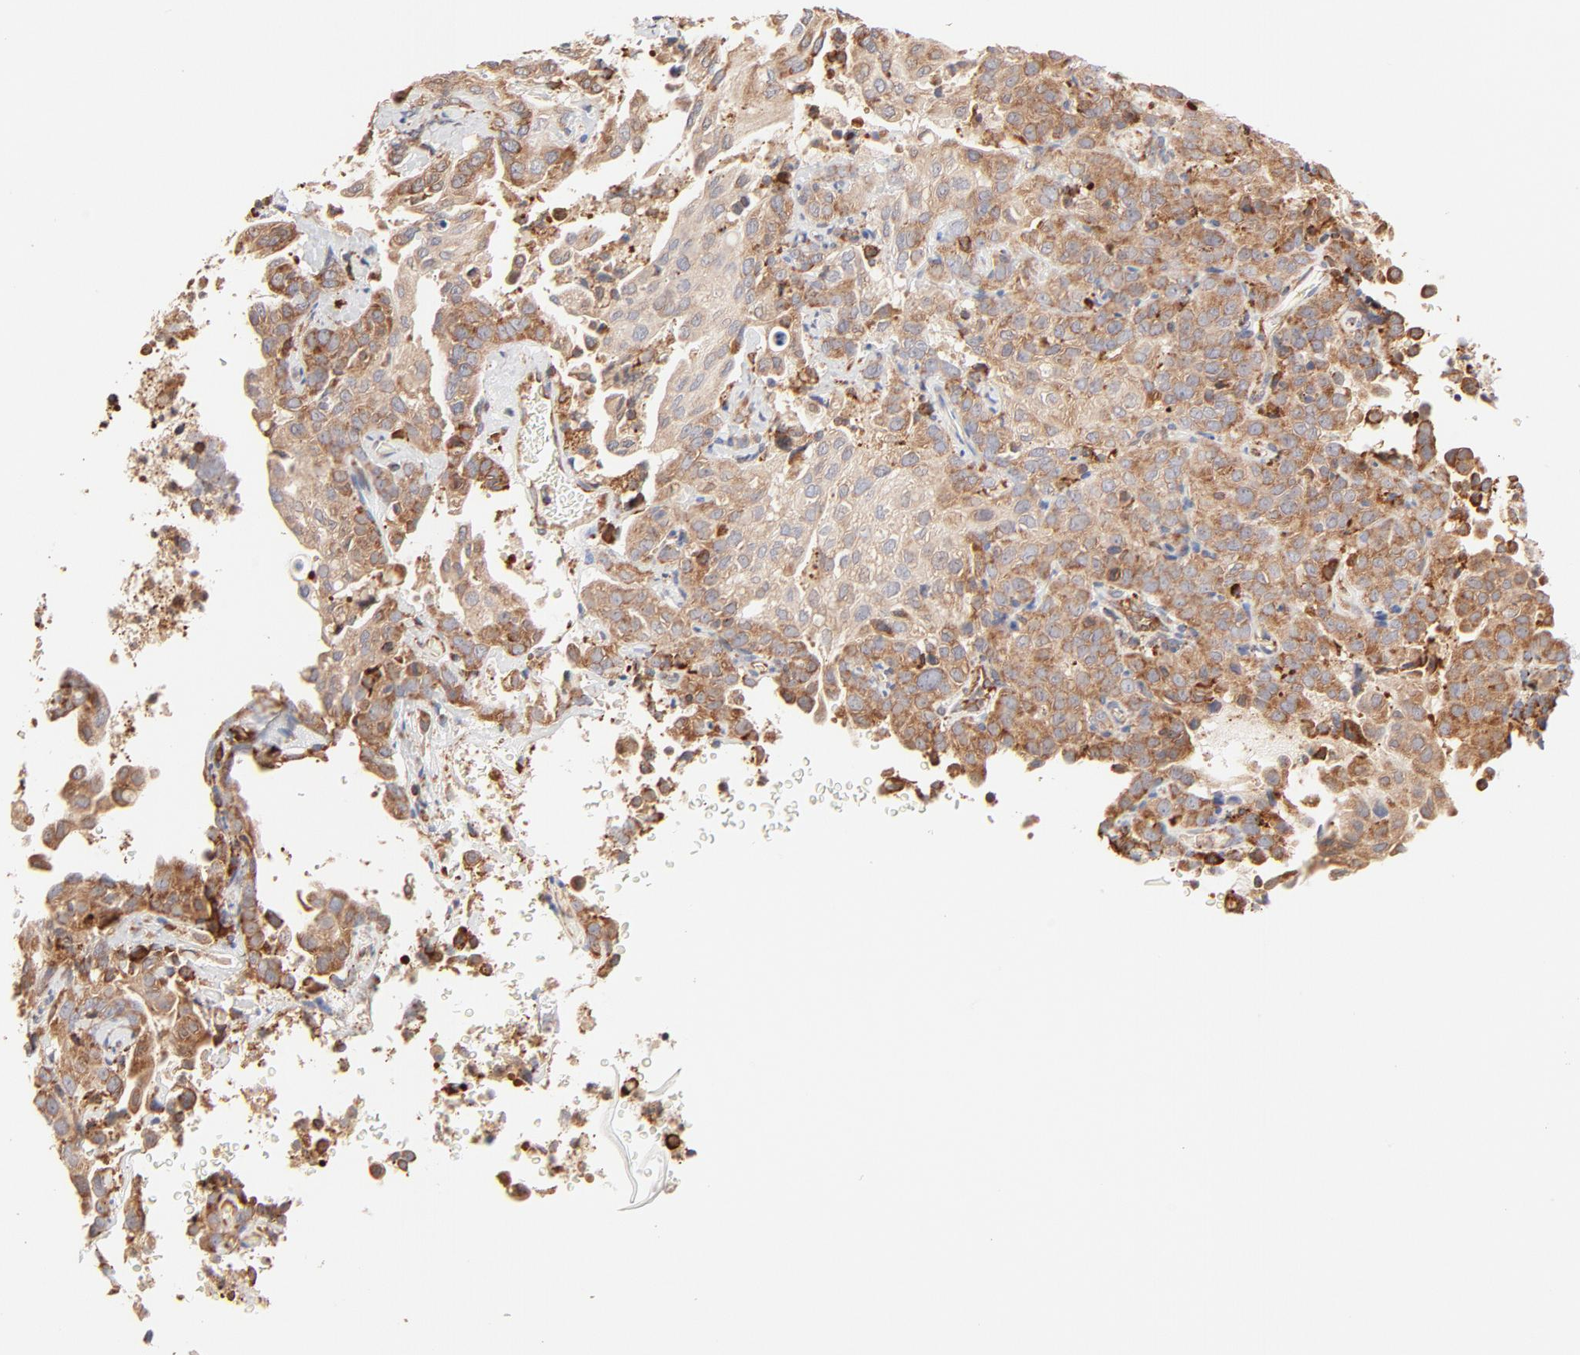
{"staining": {"intensity": "moderate", "quantity": ">75%", "location": "cytoplasmic/membranous"}, "tissue": "cervical cancer", "cell_type": "Tumor cells", "image_type": "cancer", "snomed": [{"axis": "morphology", "description": "Squamous cell carcinoma, NOS"}, {"axis": "topography", "description": "Cervix"}], "caption": "This photomicrograph exhibits squamous cell carcinoma (cervical) stained with immunohistochemistry (IHC) to label a protein in brown. The cytoplasmic/membranous of tumor cells show moderate positivity for the protein. Nuclei are counter-stained blue.", "gene": "PARP12", "patient": {"sex": "female", "age": 41}}